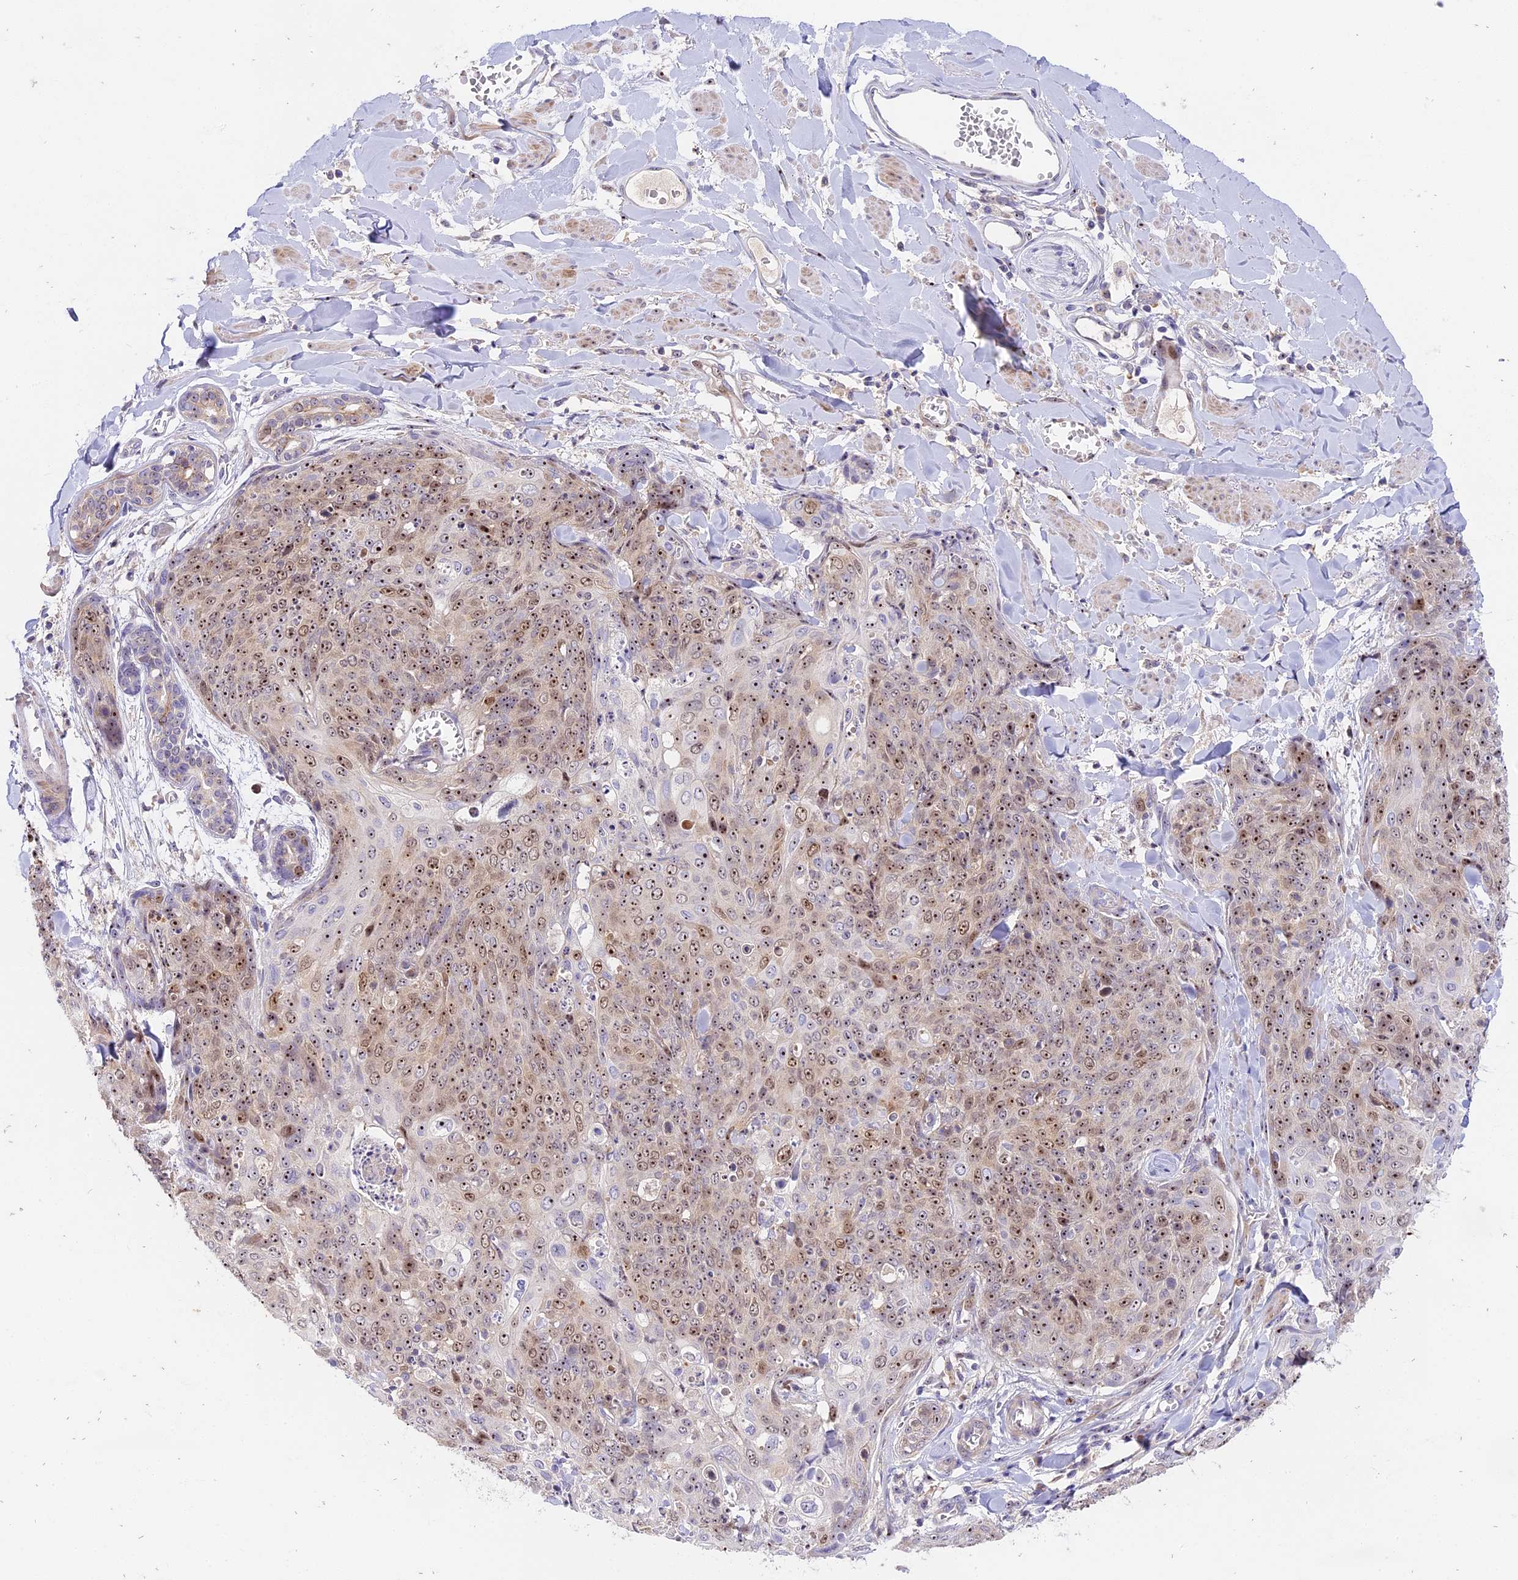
{"staining": {"intensity": "moderate", "quantity": ">75%", "location": "nuclear"}, "tissue": "skin cancer", "cell_type": "Tumor cells", "image_type": "cancer", "snomed": [{"axis": "morphology", "description": "Squamous cell carcinoma, NOS"}, {"axis": "topography", "description": "Skin"}, {"axis": "topography", "description": "Vulva"}], "caption": "Squamous cell carcinoma (skin) stained for a protein reveals moderate nuclear positivity in tumor cells.", "gene": "RAD51", "patient": {"sex": "female", "age": 85}}